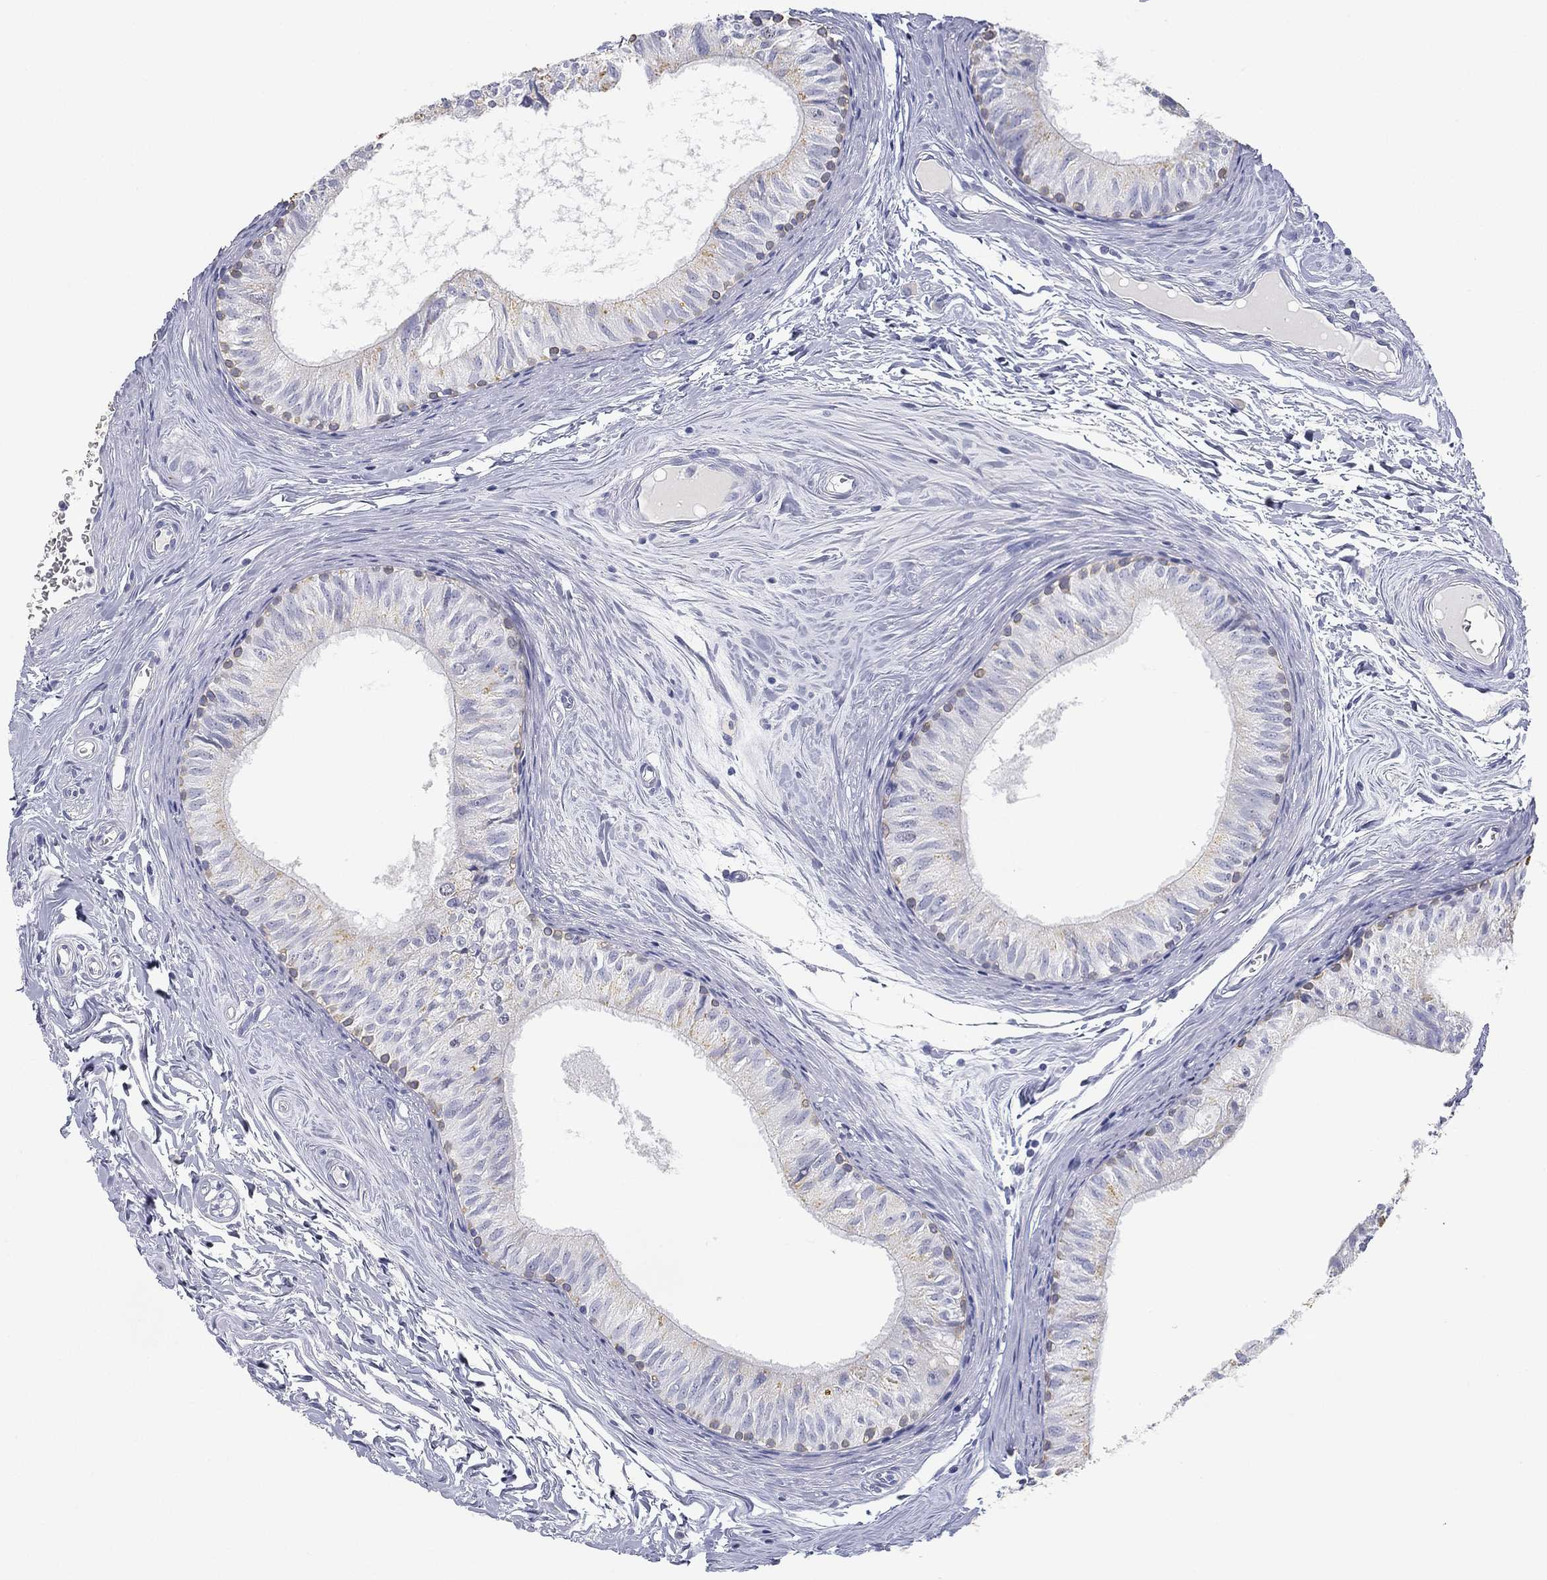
{"staining": {"intensity": "weak", "quantity": "<25%", "location": "cytoplasmic/membranous"}, "tissue": "epididymis", "cell_type": "Glandular cells", "image_type": "normal", "snomed": [{"axis": "morphology", "description": "Normal tissue, NOS"}, {"axis": "topography", "description": "Epididymis"}], "caption": "Micrograph shows no protein expression in glandular cells of normal epididymis.", "gene": "FMO1", "patient": {"sex": "male", "age": 52}}